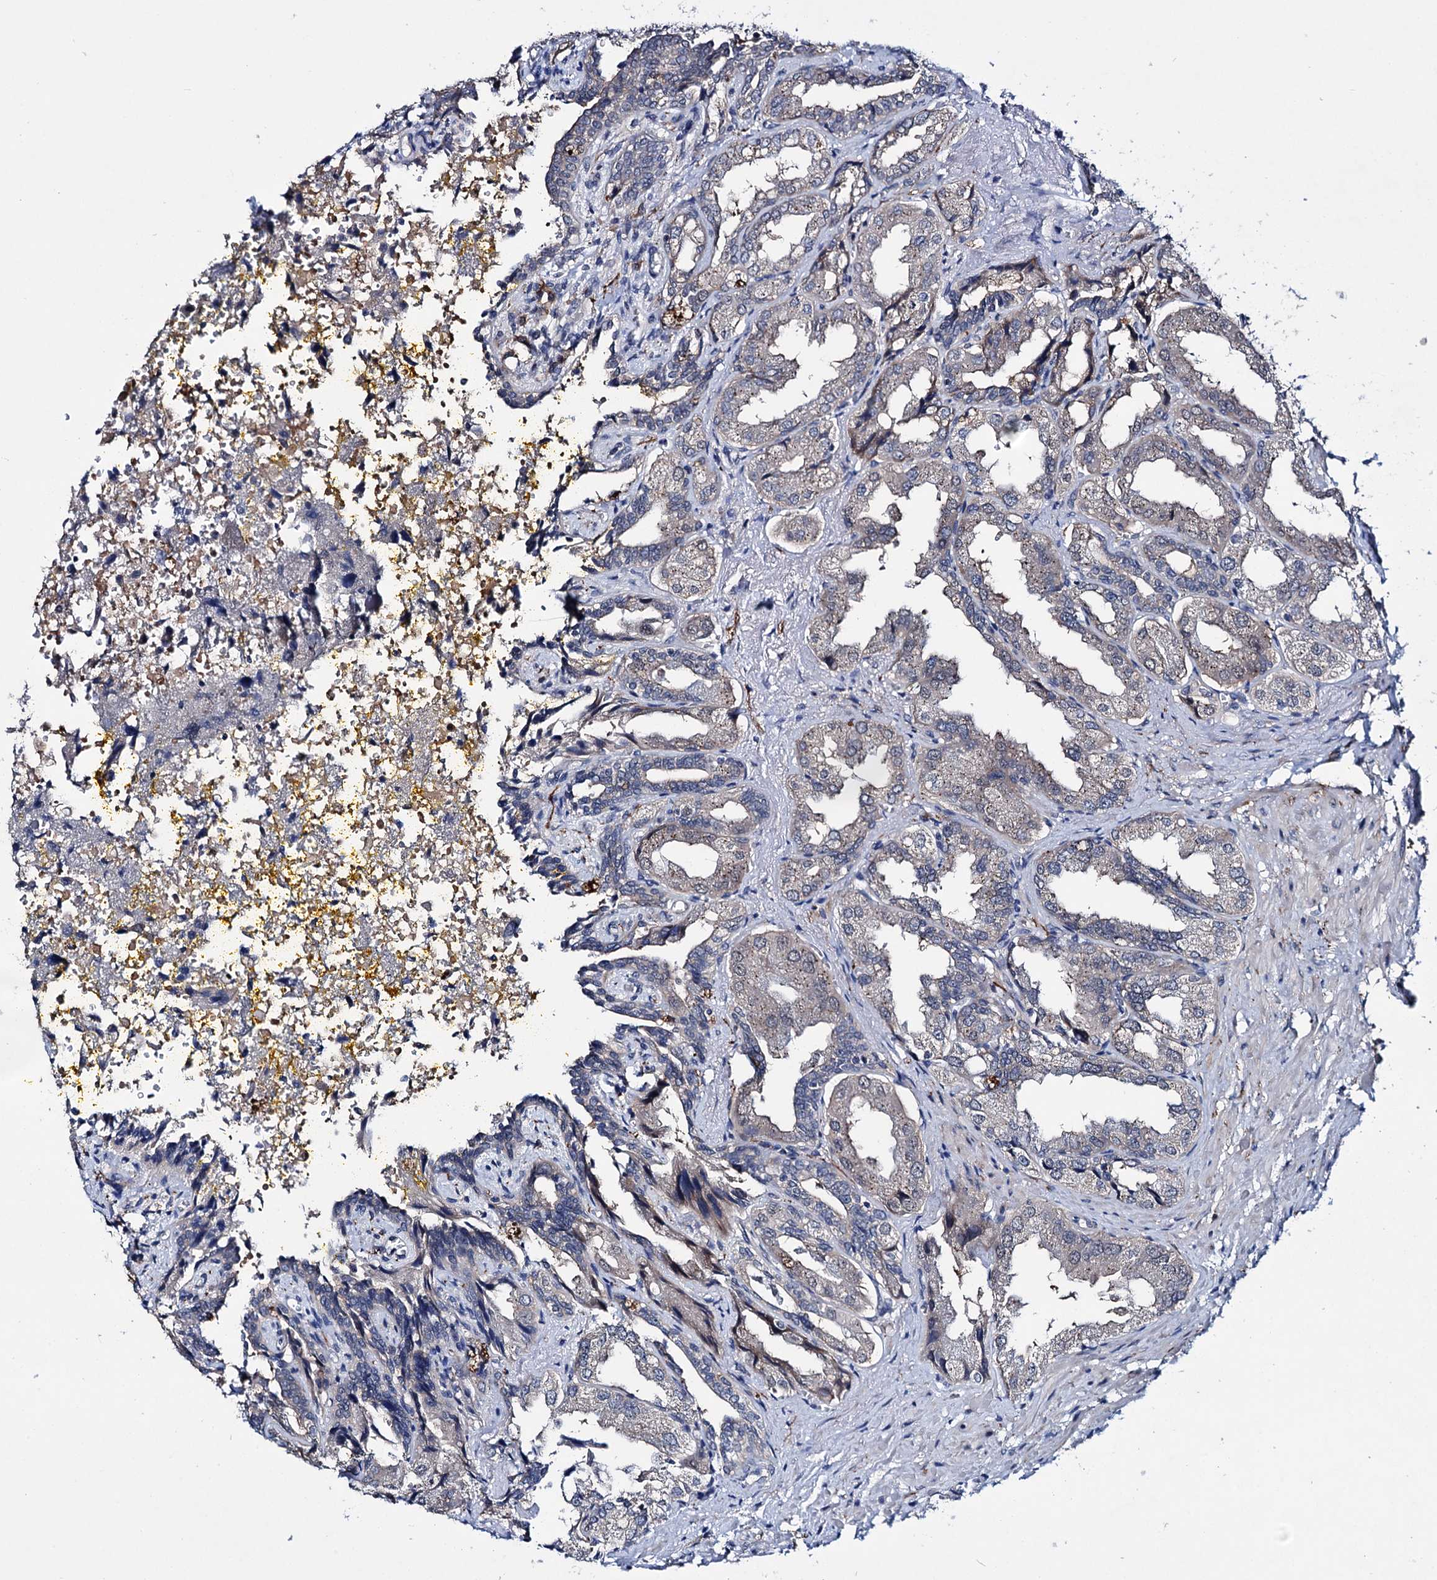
{"staining": {"intensity": "weak", "quantity": "25%-75%", "location": "cytoplasmic/membranous"}, "tissue": "seminal vesicle", "cell_type": "Glandular cells", "image_type": "normal", "snomed": [{"axis": "morphology", "description": "Normal tissue, NOS"}, {"axis": "topography", "description": "Seminal veicle"}], "caption": "An image showing weak cytoplasmic/membranous expression in about 25%-75% of glandular cells in unremarkable seminal vesicle, as visualized by brown immunohistochemical staining.", "gene": "EYA4", "patient": {"sex": "male", "age": 63}}